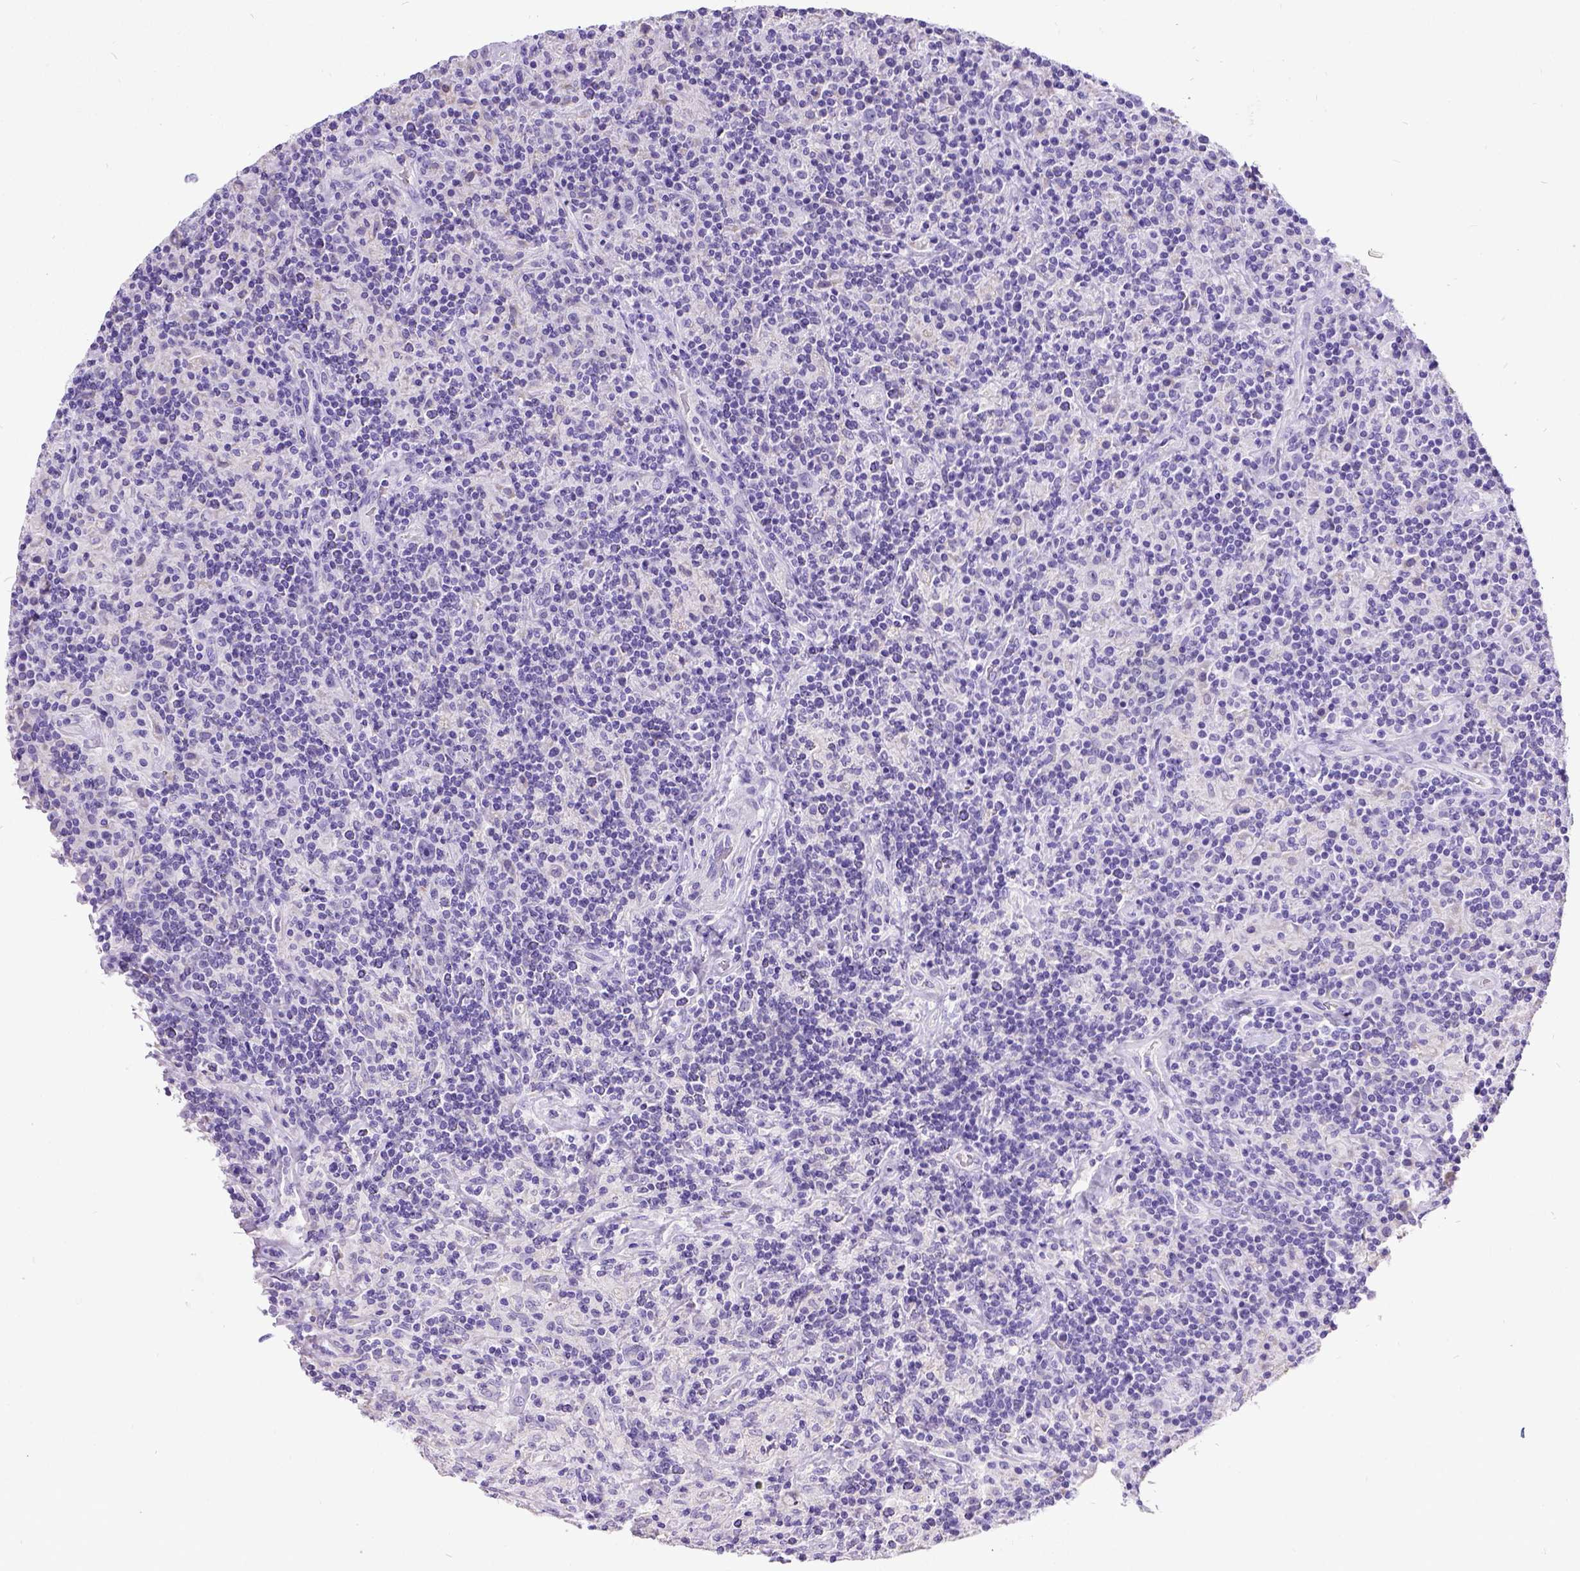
{"staining": {"intensity": "negative", "quantity": "none", "location": "none"}, "tissue": "lymphoma", "cell_type": "Tumor cells", "image_type": "cancer", "snomed": [{"axis": "morphology", "description": "Hodgkin's disease, NOS"}, {"axis": "topography", "description": "Lymph node"}], "caption": "IHC histopathology image of human lymphoma stained for a protein (brown), which shows no staining in tumor cells.", "gene": "SATB2", "patient": {"sex": "male", "age": 70}}